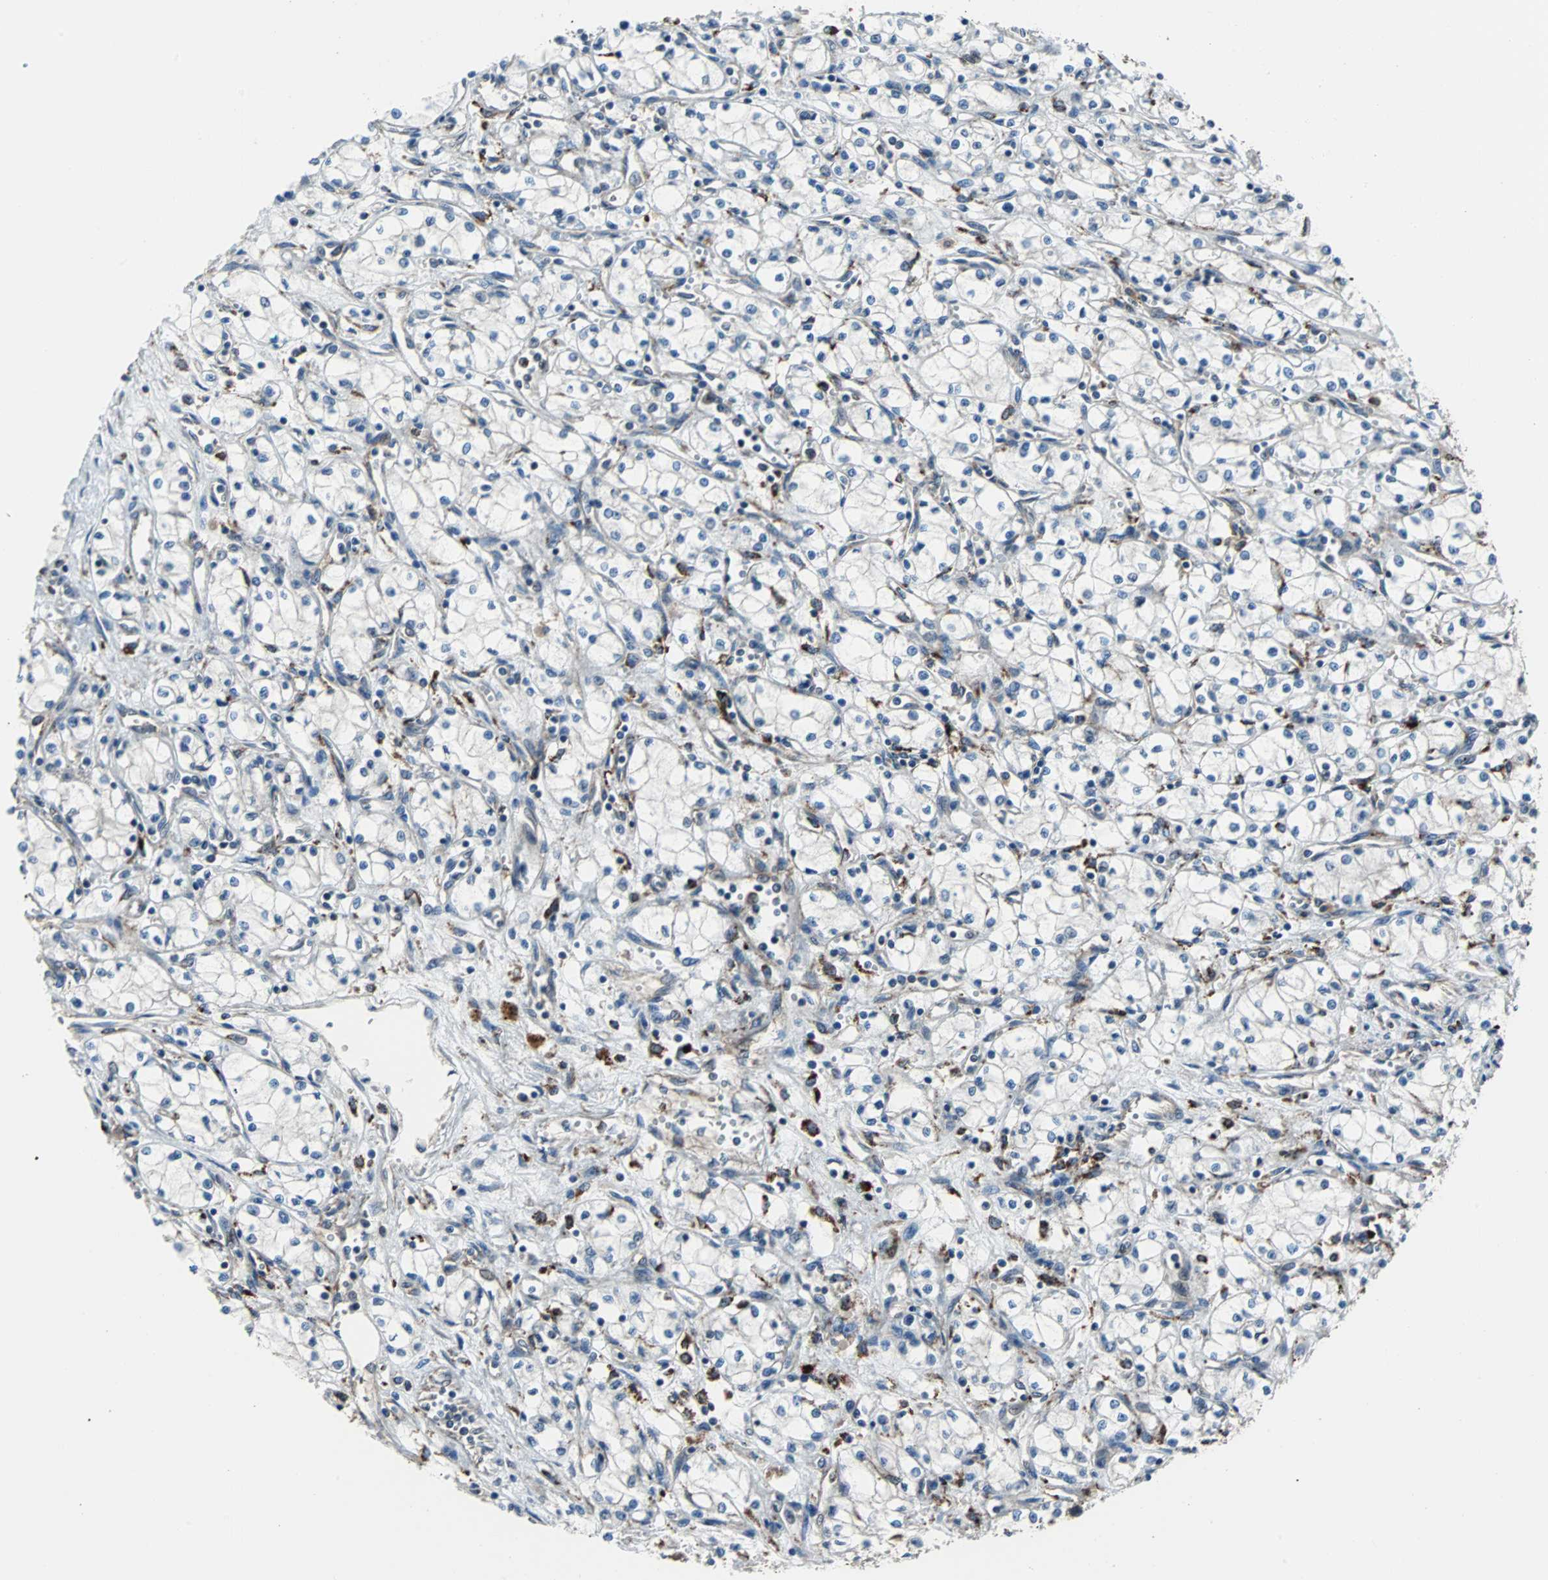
{"staining": {"intensity": "negative", "quantity": "none", "location": "none"}, "tissue": "renal cancer", "cell_type": "Tumor cells", "image_type": "cancer", "snomed": [{"axis": "morphology", "description": "Normal tissue, NOS"}, {"axis": "morphology", "description": "Adenocarcinoma, NOS"}, {"axis": "topography", "description": "Kidney"}], "caption": "This is an immunohistochemistry micrograph of human renal adenocarcinoma. There is no expression in tumor cells.", "gene": "RELA", "patient": {"sex": "male", "age": 59}}